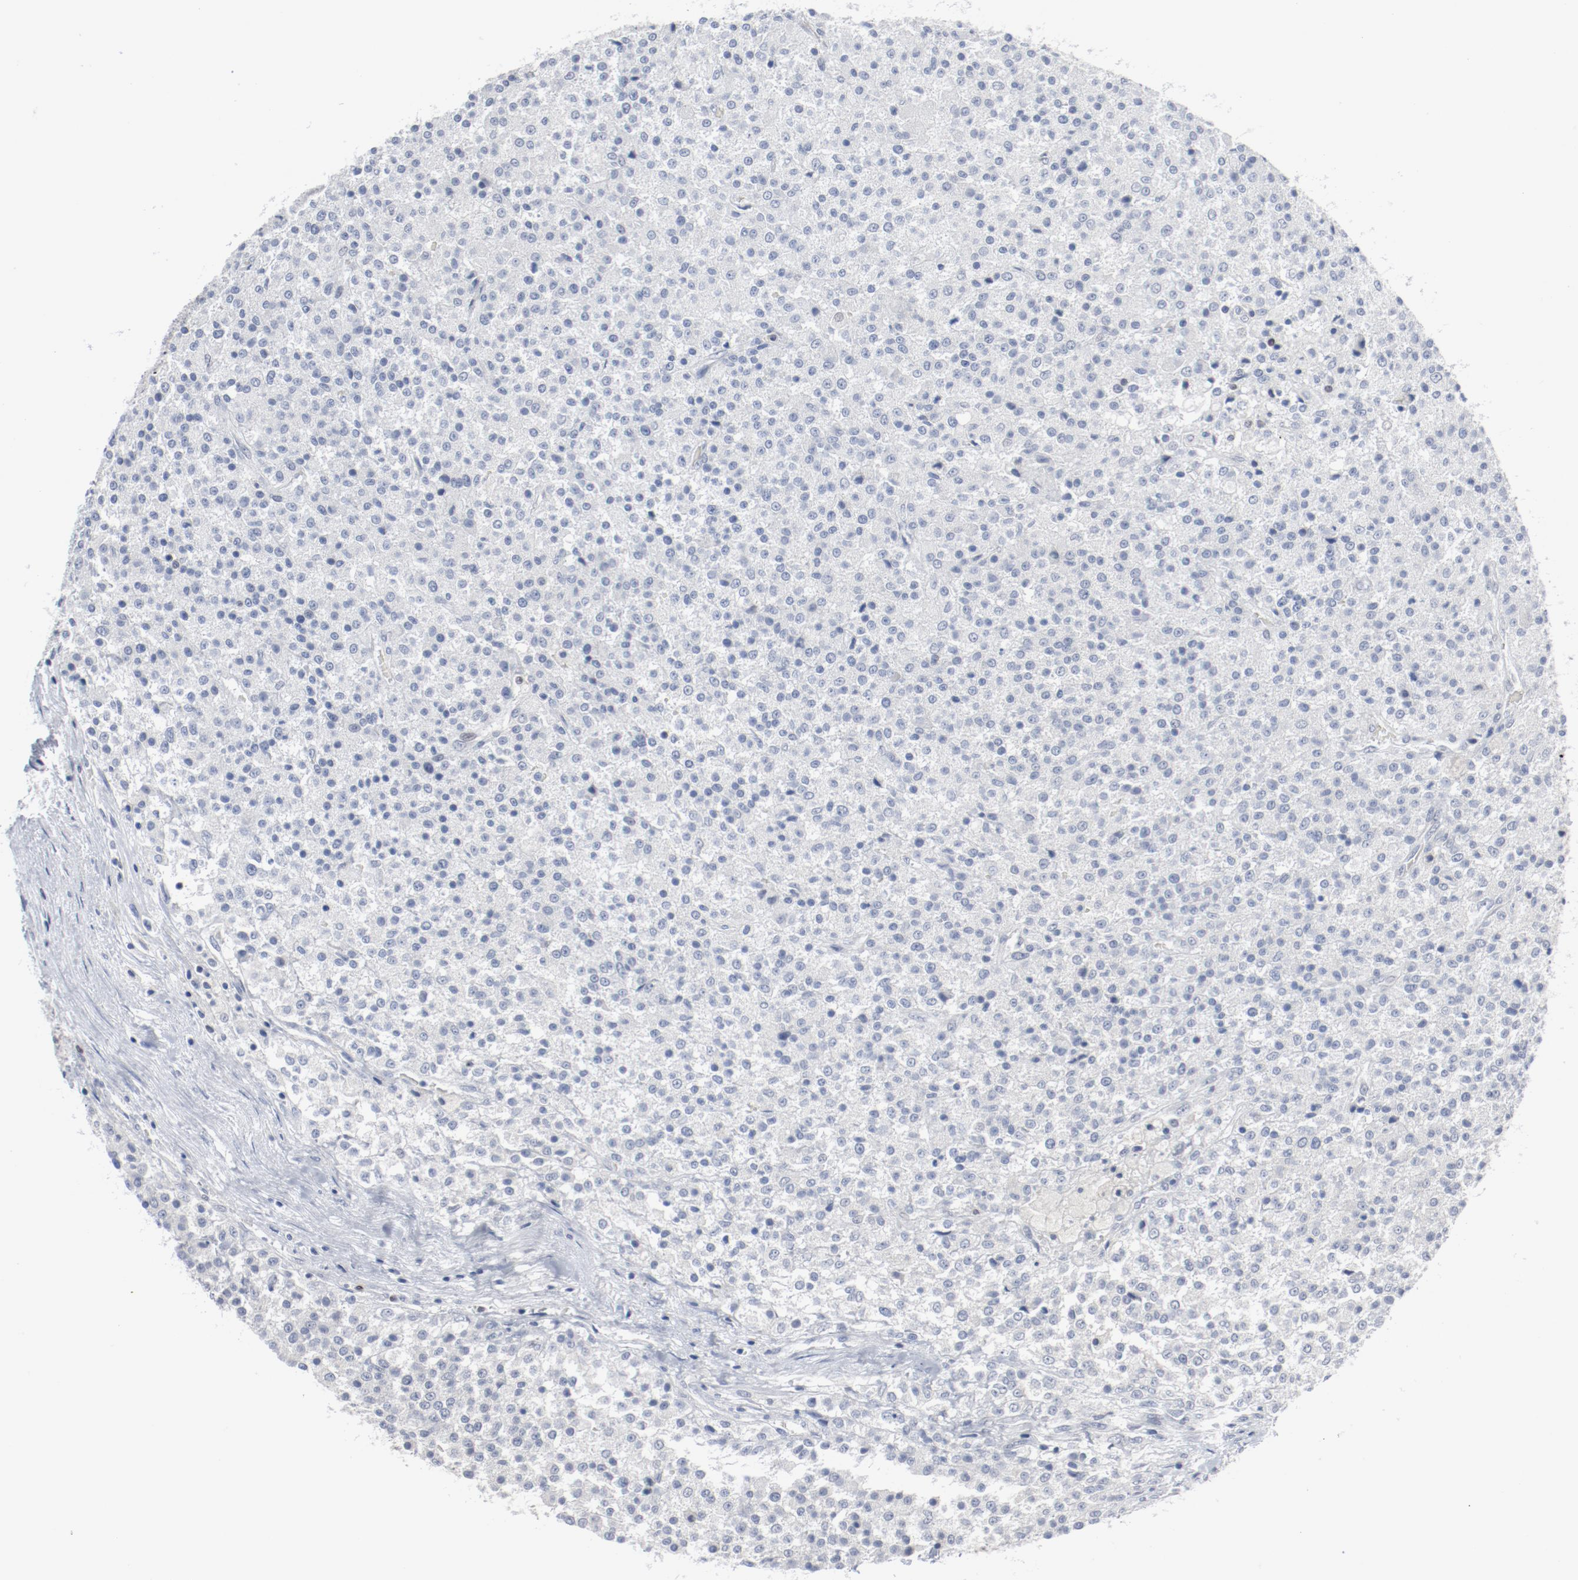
{"staining": {"intensity": "negative", "quantity": "none", "location": "none"}, "tissue": "testis cancer", "cell_type": "Tumor cells", "image_type": "cancer", "snomed": [{"axis": "morphology", "description": "Seminoma, NOS"}, {"axis": "topography", "description": "Testis"}], "caption": "Tumor cells show no significant protein positivity in testis cancer.", "gene": "FOXN2", "patient": {"sex": "male", "age": 59}}